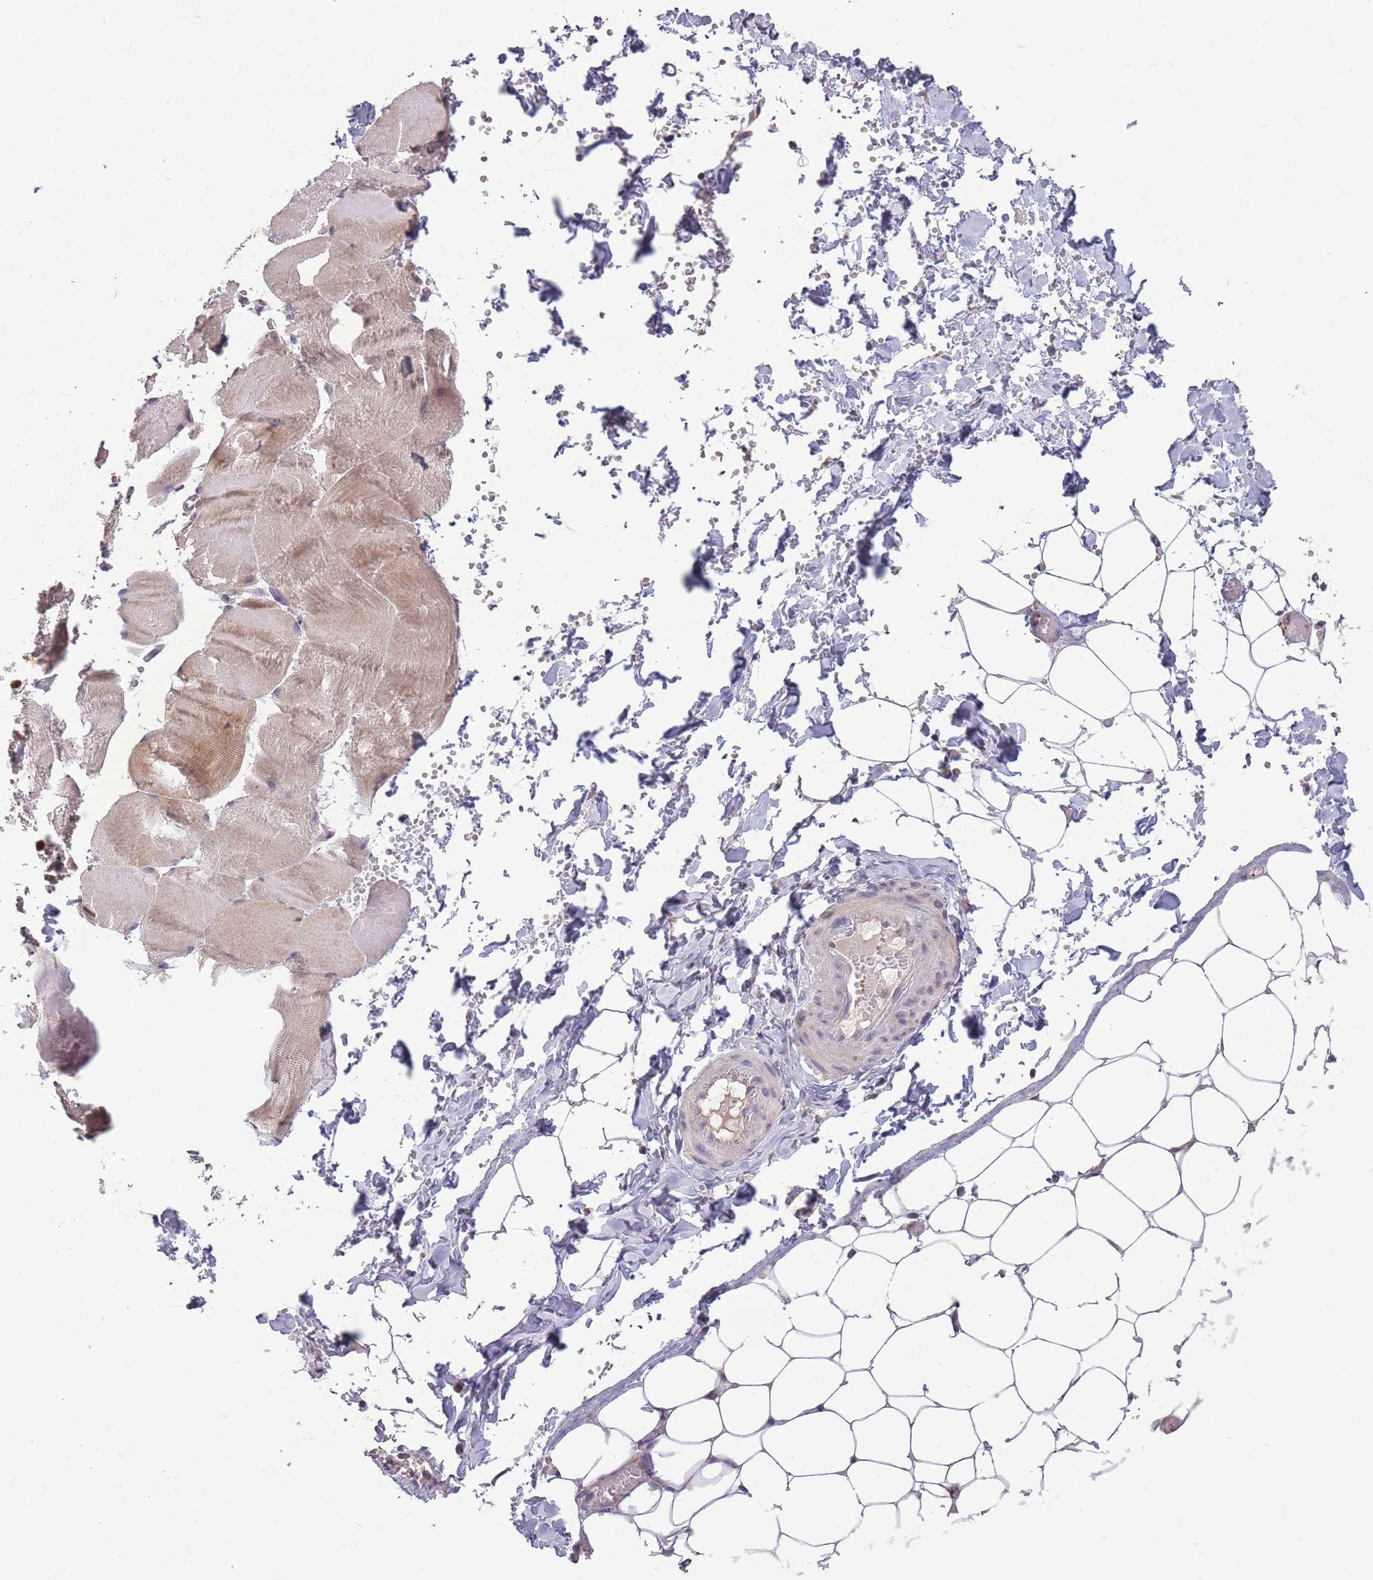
{"staining": {"intensity": "negative", "quantity": "none", "location": "none"}, "tissue": "adipose tissue", "cell_type": "Adipocytes", "image_type": "normal", "snomed": [{"axis": "morphology", "description": "Normal tissue, NOS"}, {"axis": "topography", "description": "Skeletal muscle"}, {"axis": "topography", "description": "Peripheral nerve tissue"}], "caption": "The histopathology image reveals no staining of adipocytes in benign adipose tissue. The staining was performed using DAB to visualize the protein expression in brown, while the nuclei were stained in blue with hematoxylin (Magnification: 20x).", "gene": "PPP1R27", "patient": {"sex": "female", "age": 55}}